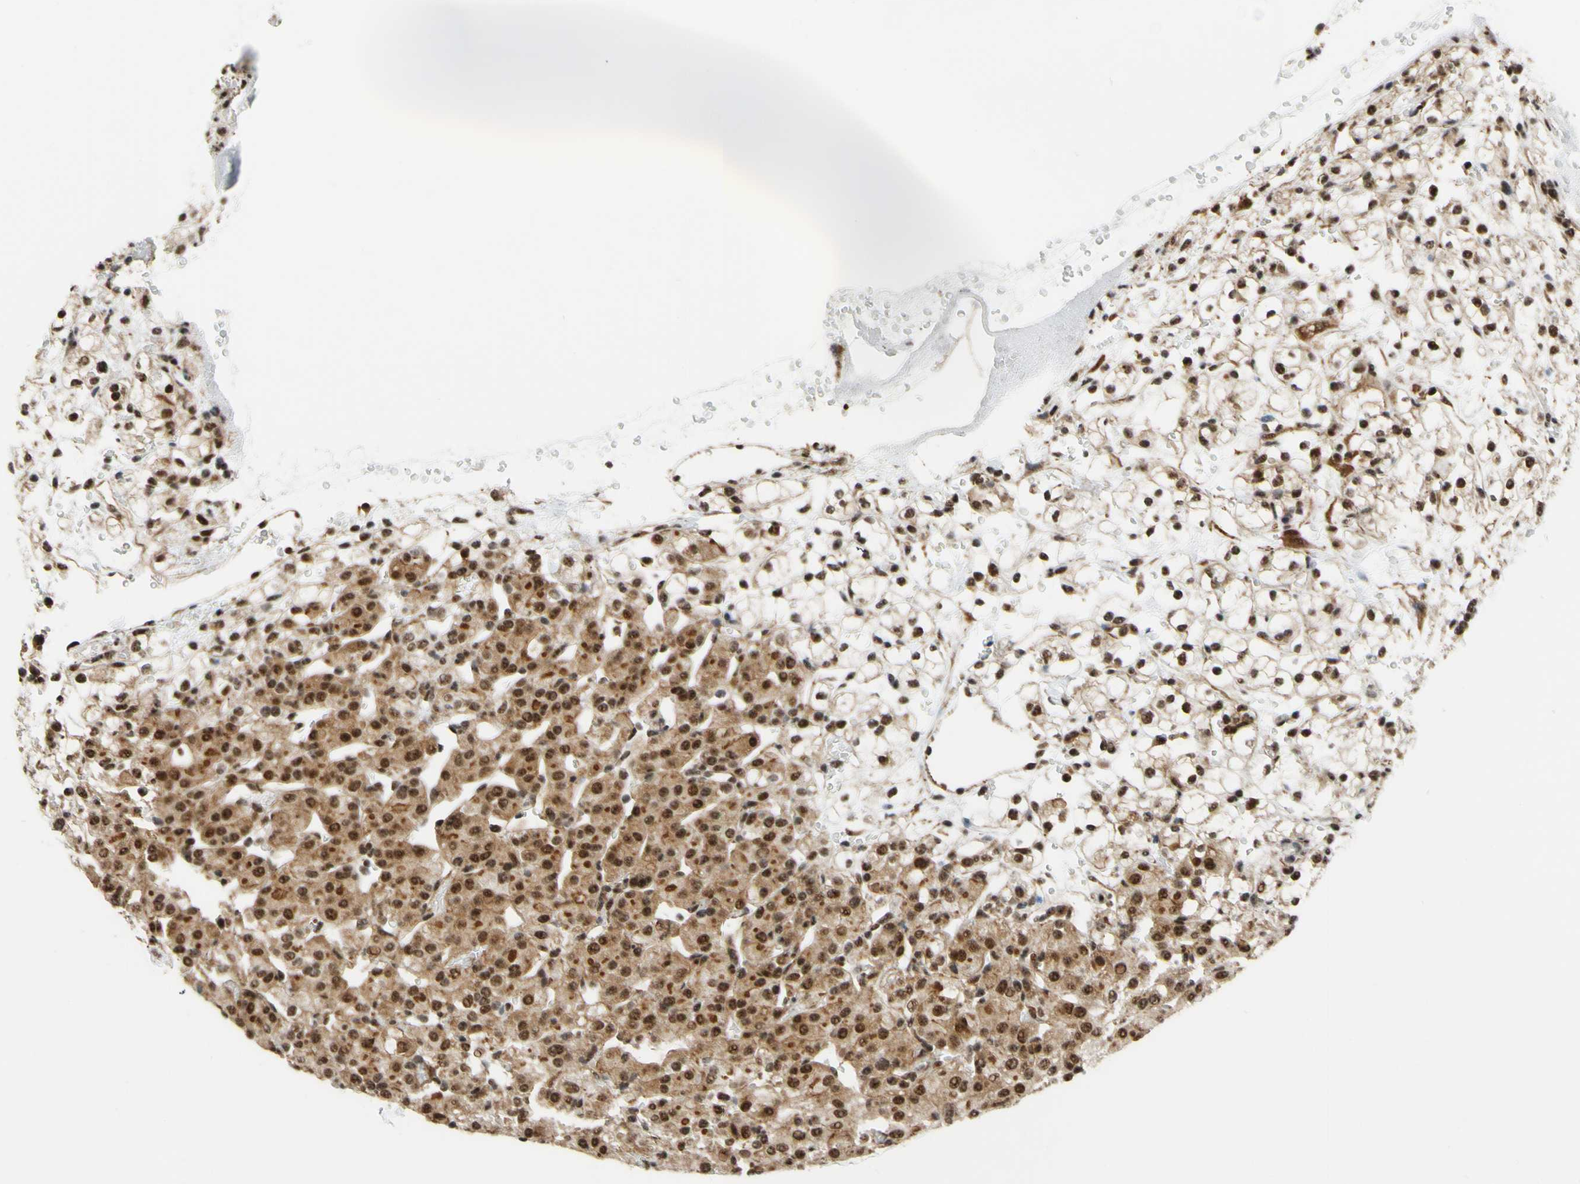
{"staining": {"intensity": "moderate", "quantity": ">75%", "location": "nuclear"}, "tissue": "renal cancer", "cell_type": "Tumor cells", "image_type": "cancer", "snomed": [{"axis": "morphology", "description": "Adenocarcinoma, NOS"}, {"axis": "topography", "description": "Kidney"}], "caption": "Protein analysis of renal adenocarcinoma tissue displays moderate nuclear staining in approximately >75% of tumor cells.", "gene": "SAP18", "patient": {"sex": "male", "age": 61}}